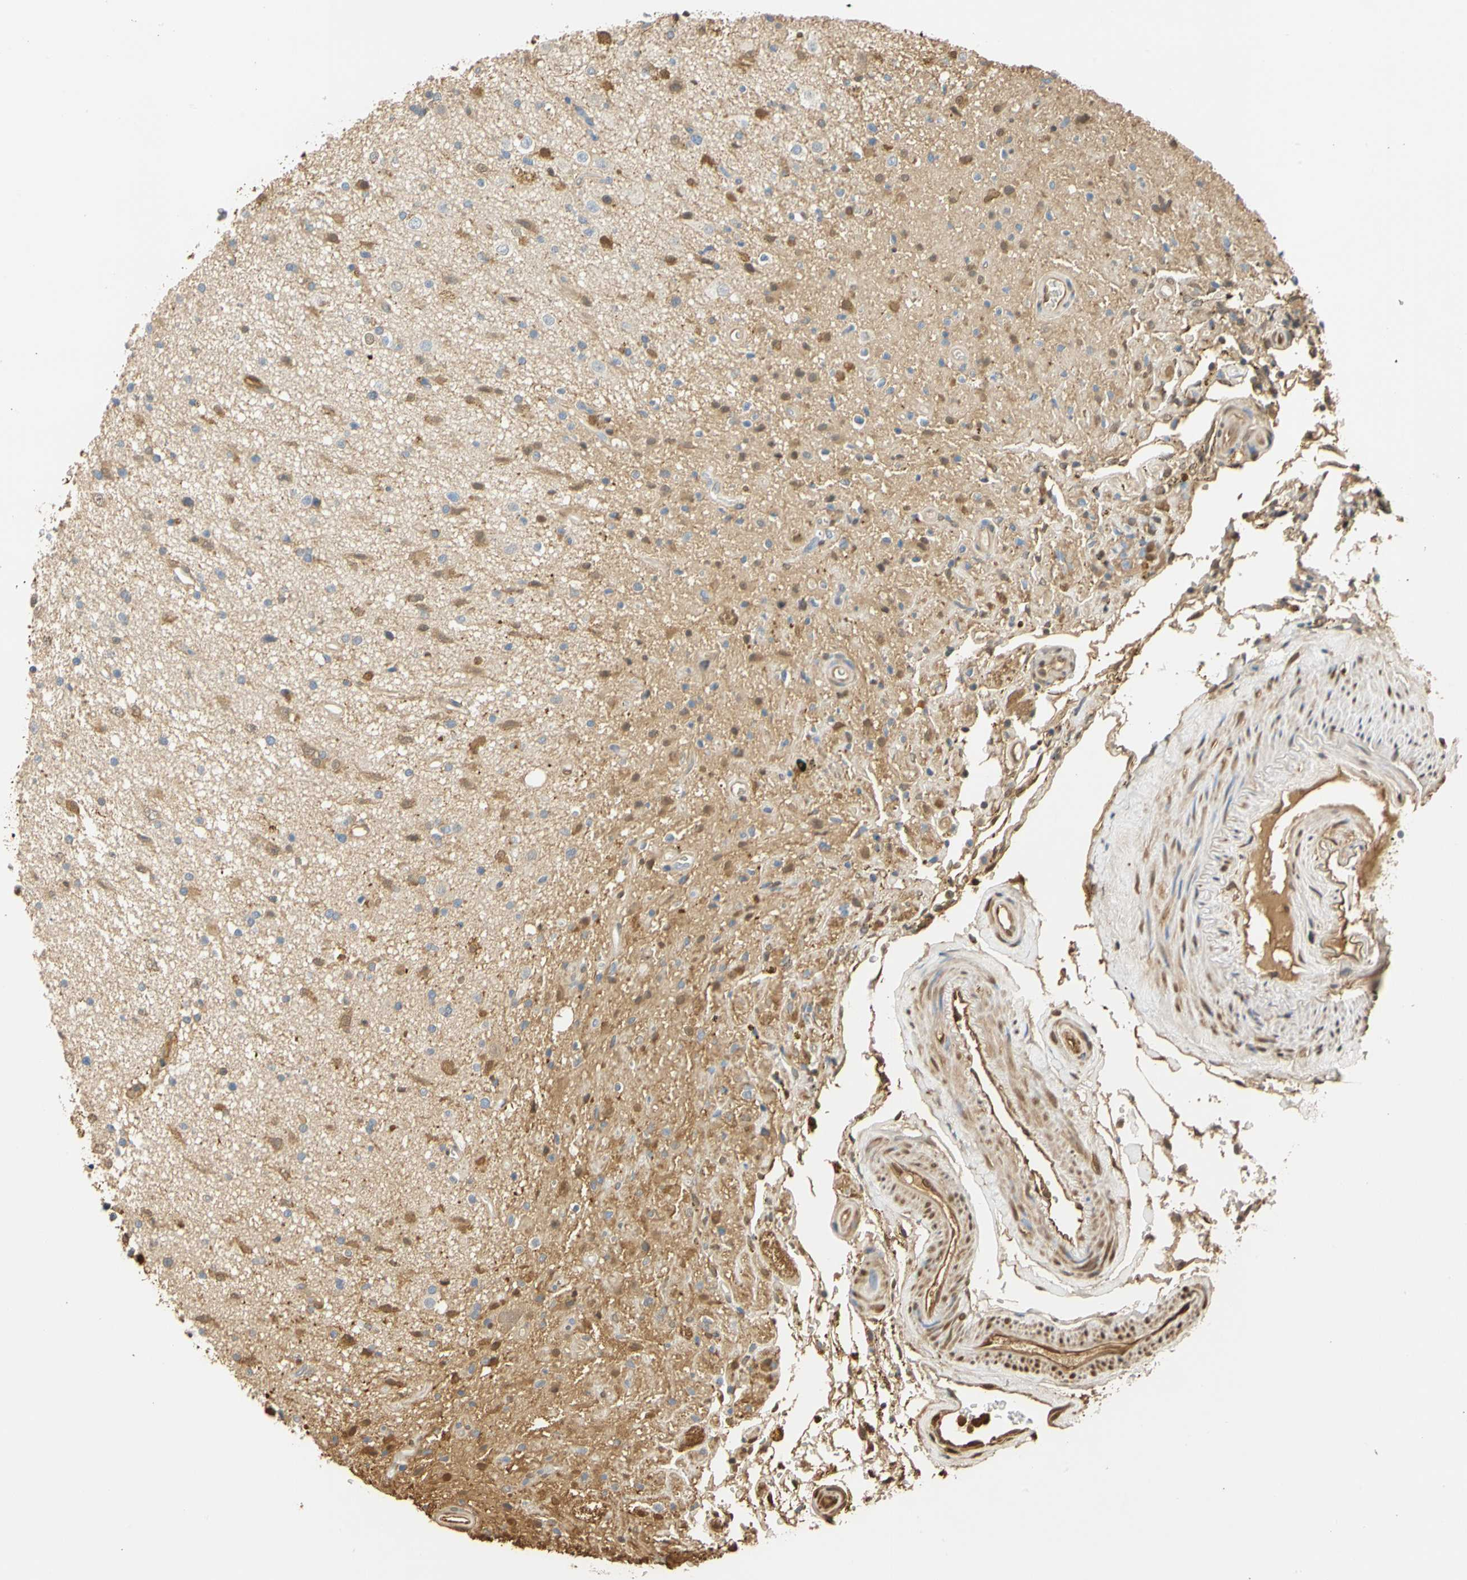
{"staining": {"intensity": "moderate", "quantity": "25%-75%", "location": "cytoplasmic/membranous"}, "tissue": "glioma", "cell_type": "Tumor cells", "image_type": "cancer", "snomed": [{"axis": "morphology", "description": "Glioma, malignant, High grade"}, {"axis": "topography", "description": "Brain"}], "caption": "IHC of human high-grade glioma (malignant) displays medium levels of moderate cytoplasmic/membranous positivity in about 25%-75% of tumor cells.", "gene": "S100A6", "patient": {"sex": "male", "age": 33}}